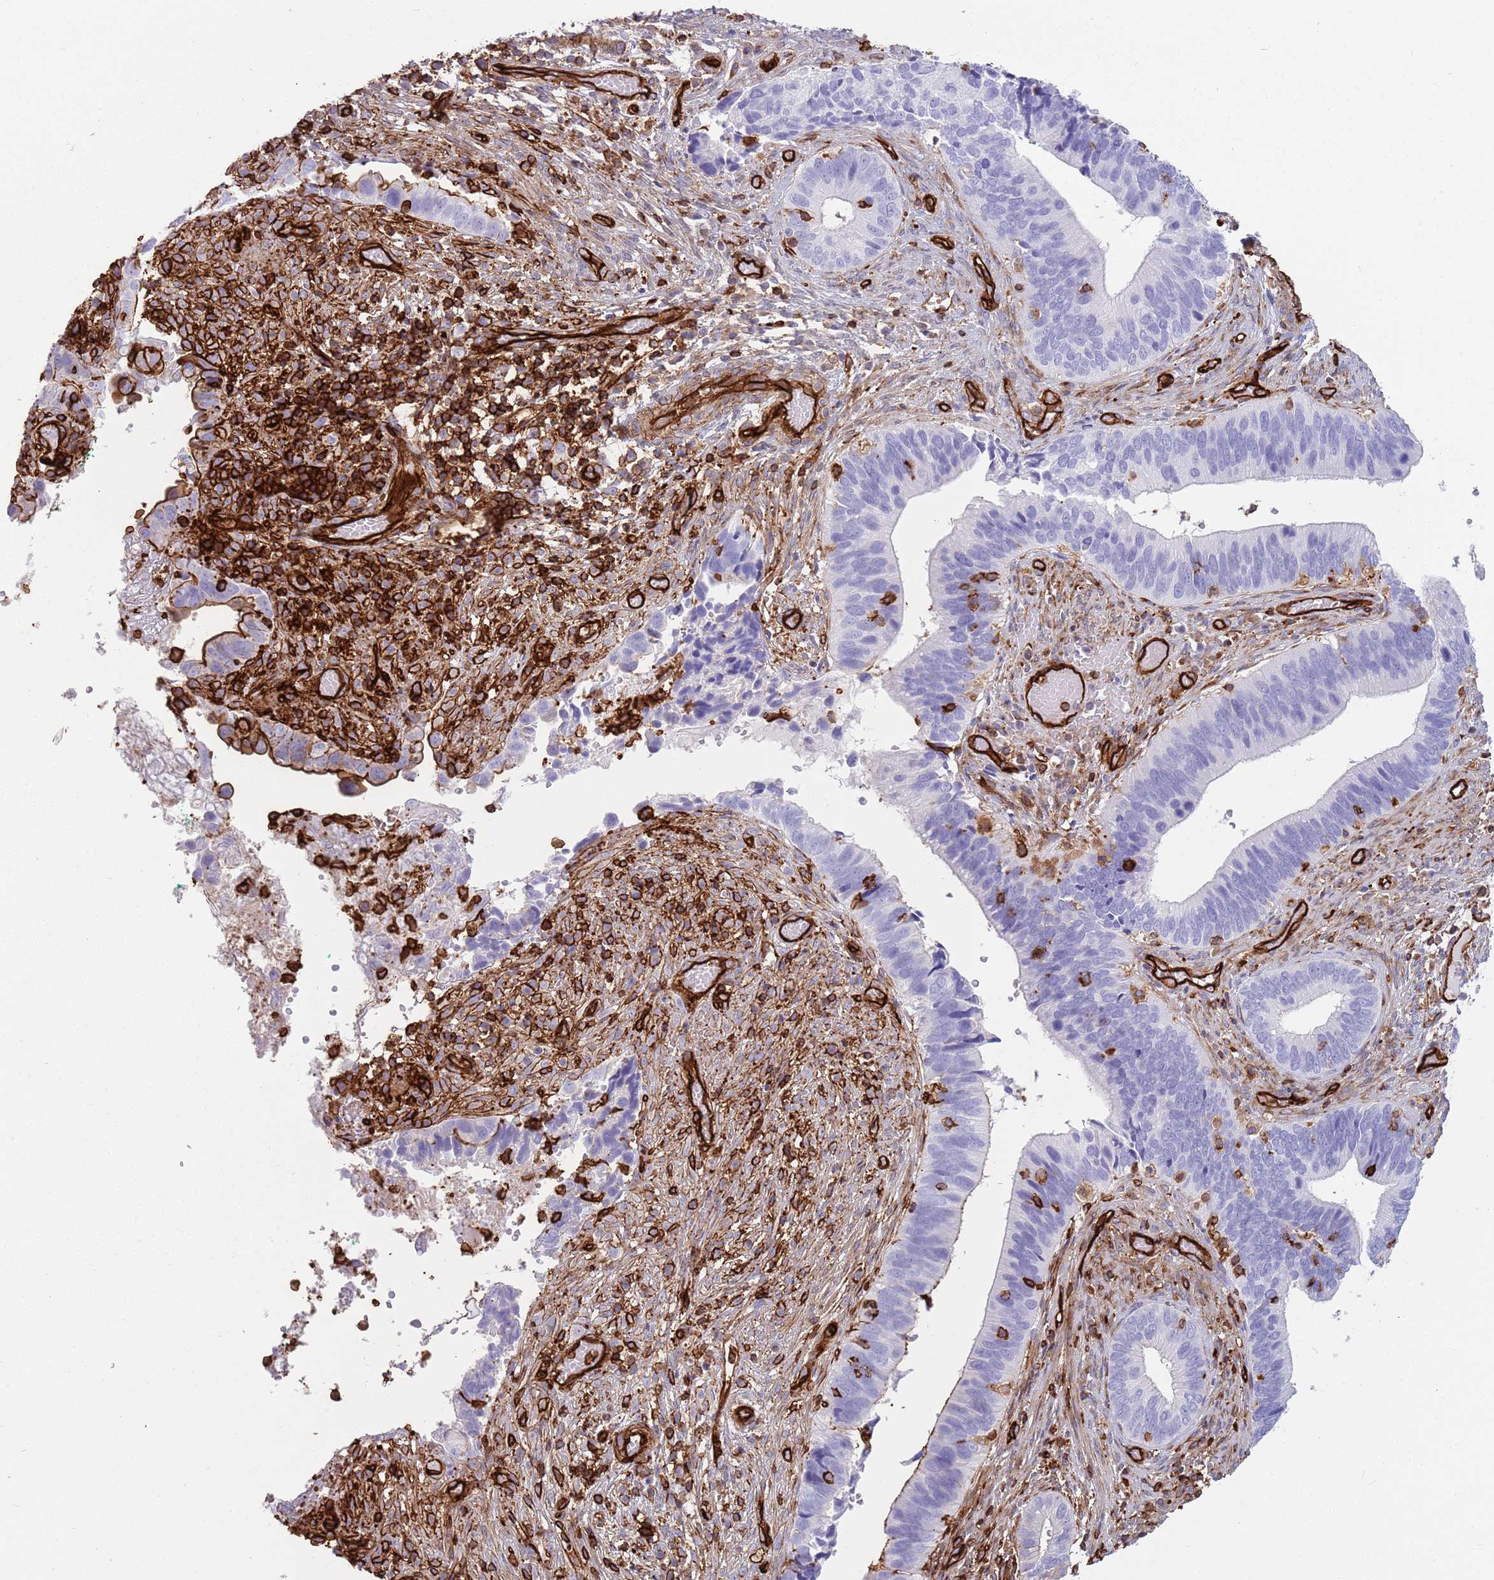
{"staining": {"intensity": "negative", "quantity": "none", "location": "none"}, "tissue": "cervical cancer", "cell_type": "Tumor cells", "image_type": "cancer", "snomed": [{"axis": "morphology", "description": "Adenocarcinoma, NOS"}, {"axis": "topography", "description": "Cervix"}], "caption": "IHC of adenocarcinoma (cervical) shows no staining in tumor cells.", "gene": "KBTBD7", "patient": {"sex": "female", "age": 42}}